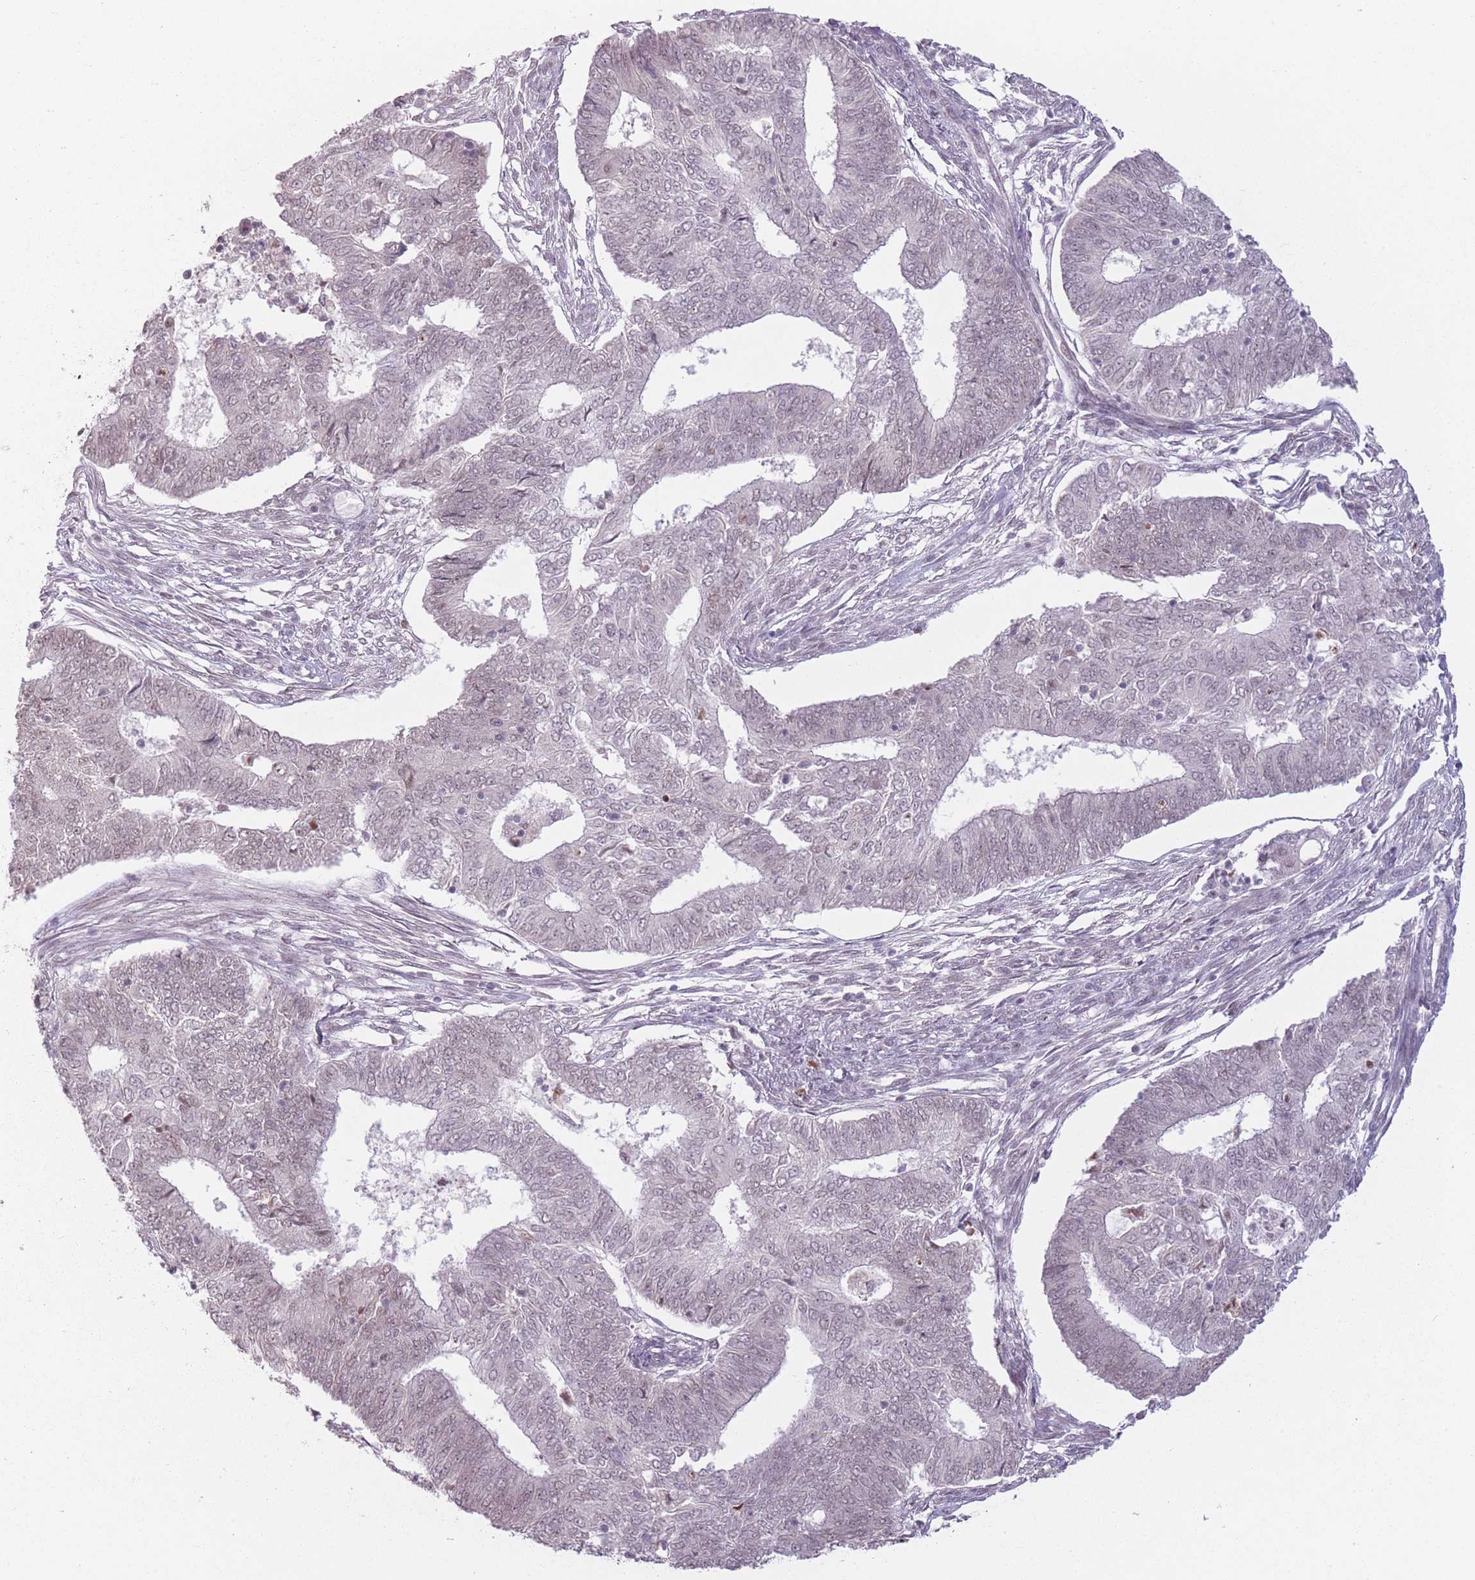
{"staining": {"intensity": "moderate", "quantity": "25%-75%", "location": "nuclear"}, "tissue": "endometrial cancer", "cell_type": "Tumor cells", "image_type": "cancer", "snomed": [{"axis": "morphology", "description": "Adenocarcinoma, NOS"}, {"axis": "topography", "description": "Endometrium"}], "caption": "Approximately 25%-75% of tumor cells in endometrial adenocarcinoma show moderate nuclear protein positivity as visualized by brown immunohistochemical staining.", "gene": "SUPT6H", "patient": {"sex": "female", "age": 62}}